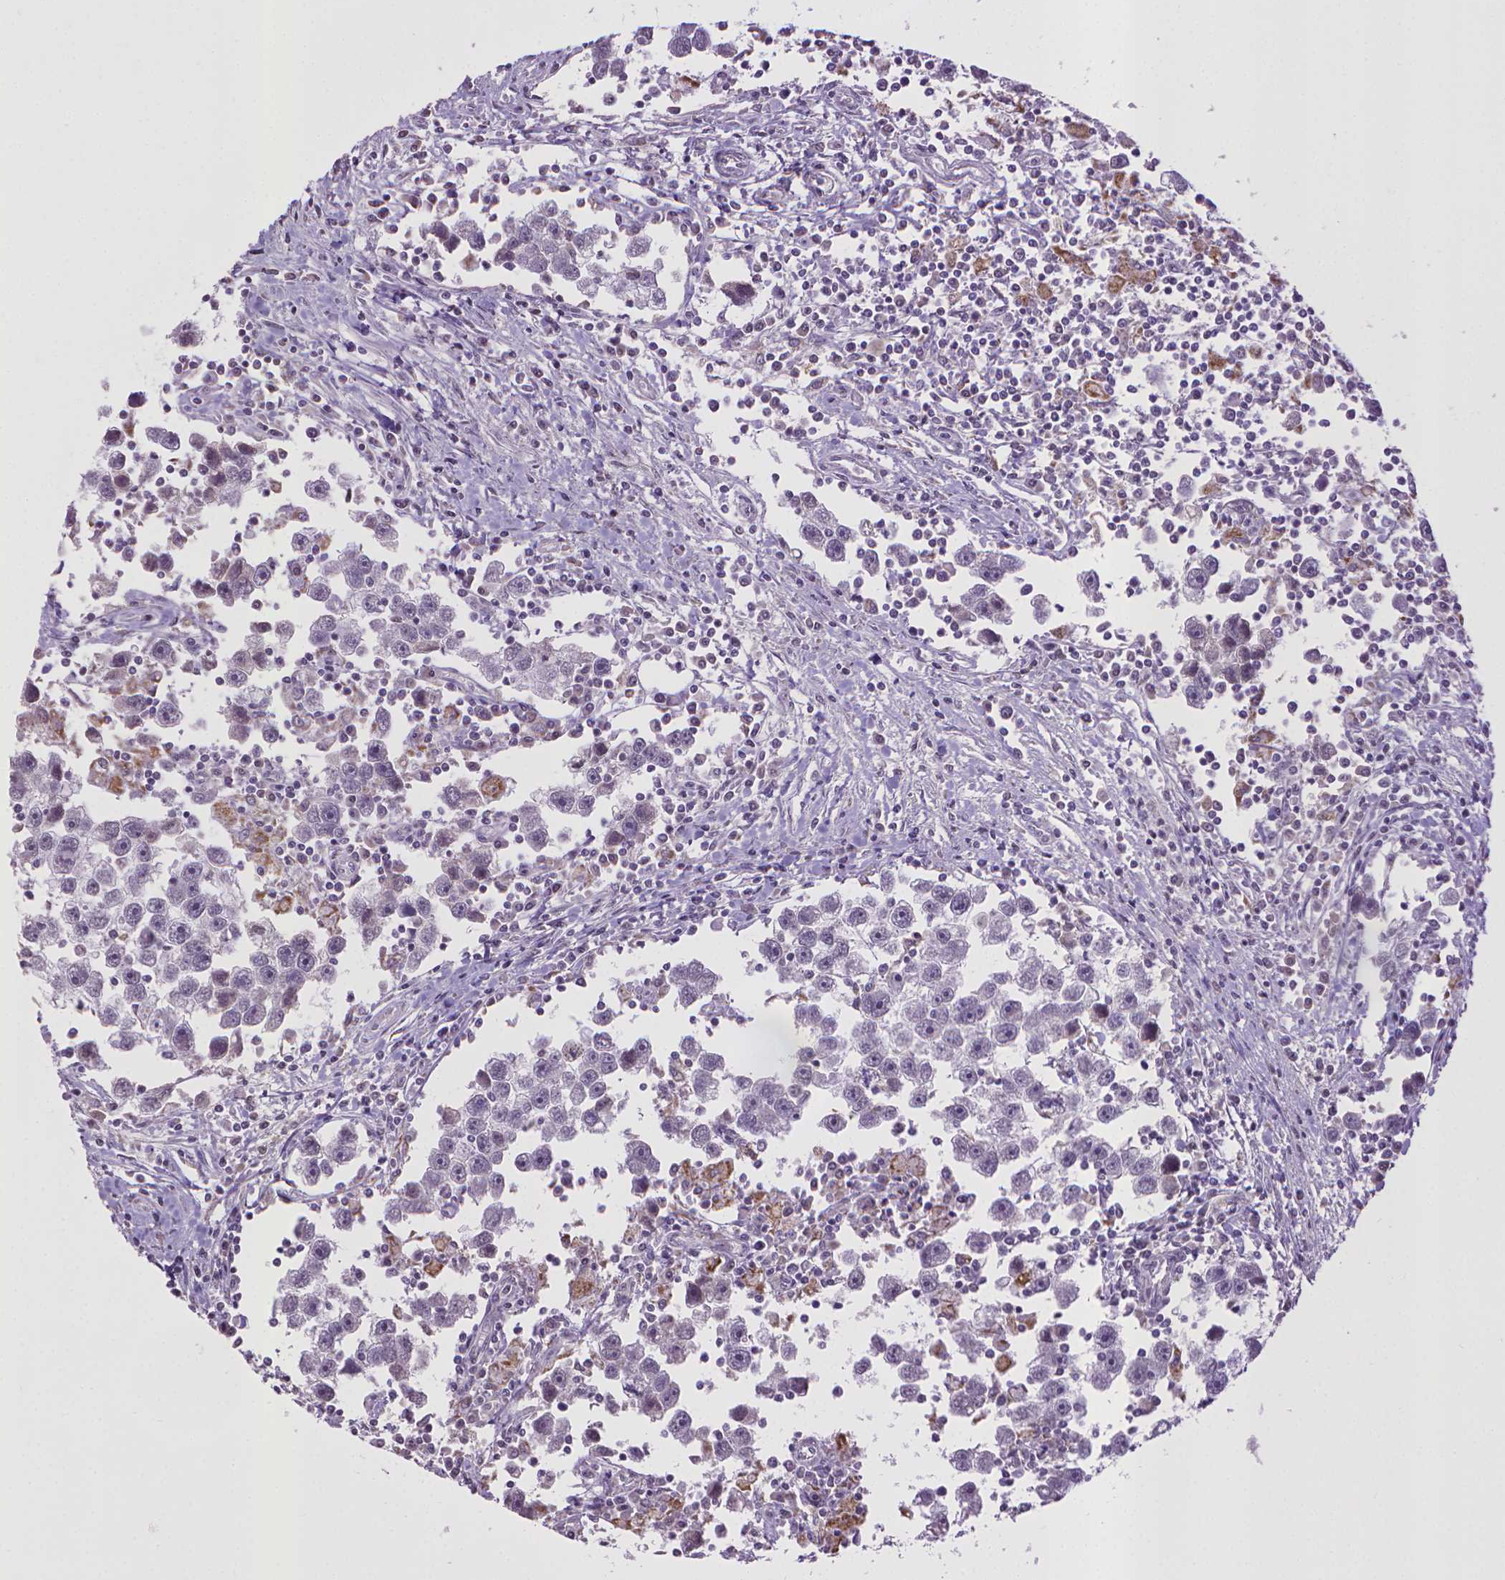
{"staining": {"intensity": "negative", "quantity": "none", "location": "none"}, "tissue": "testis cancer", "cell_type": "Tumor cells", "image_type": "cancer", "snomed": [{"axis": "morphology", "description": "Seminoma, NOS"}, {"axis": "topography", "description": "Testis"}], "caption": "Immunohistochemistry of testis seminoma displays no expression in tumor cells.", "gene": "KMO", "patient": {"sex": "male", "age": 30}}